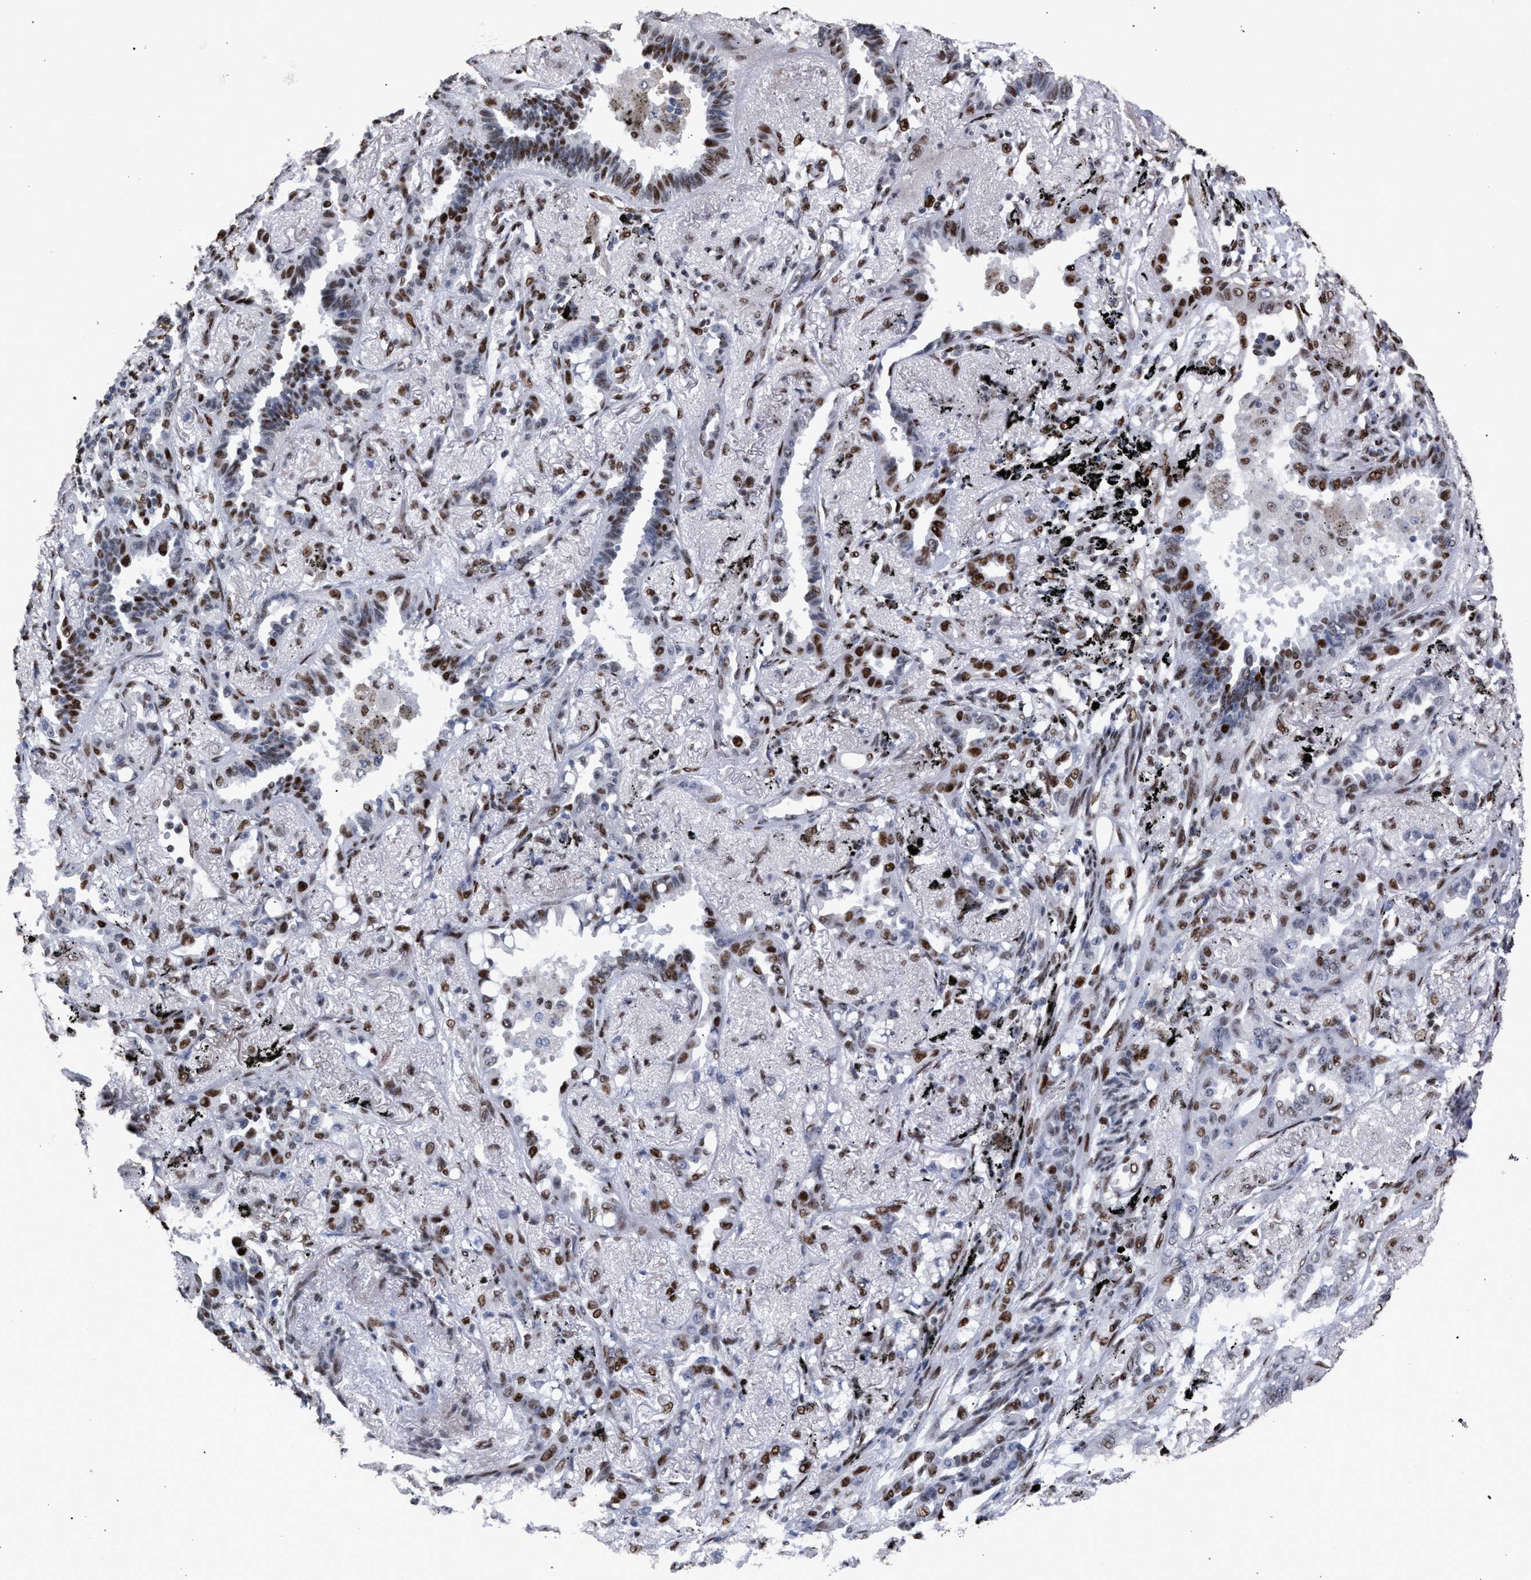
{"staining": {"intensity": "weak", "quantity": "25%-75%", "location": "nuclear"}, "tissue": "lung cancer", "cell_type": "Tumor cells", "image_type": "cancer", "snomed": [{"axis": "morphology", "description": "Adenocarcinoma, NOS"}, {"axis": "topography", "description": "Lung"}], "caption": "Lung cancer stained with immunohistochemistry (IHC) exhibits weak nuclear expression in about 25%-75% of tumor cells.", "gene": "TP53BP1", "patient": {"sex": "male", "age": 59}}